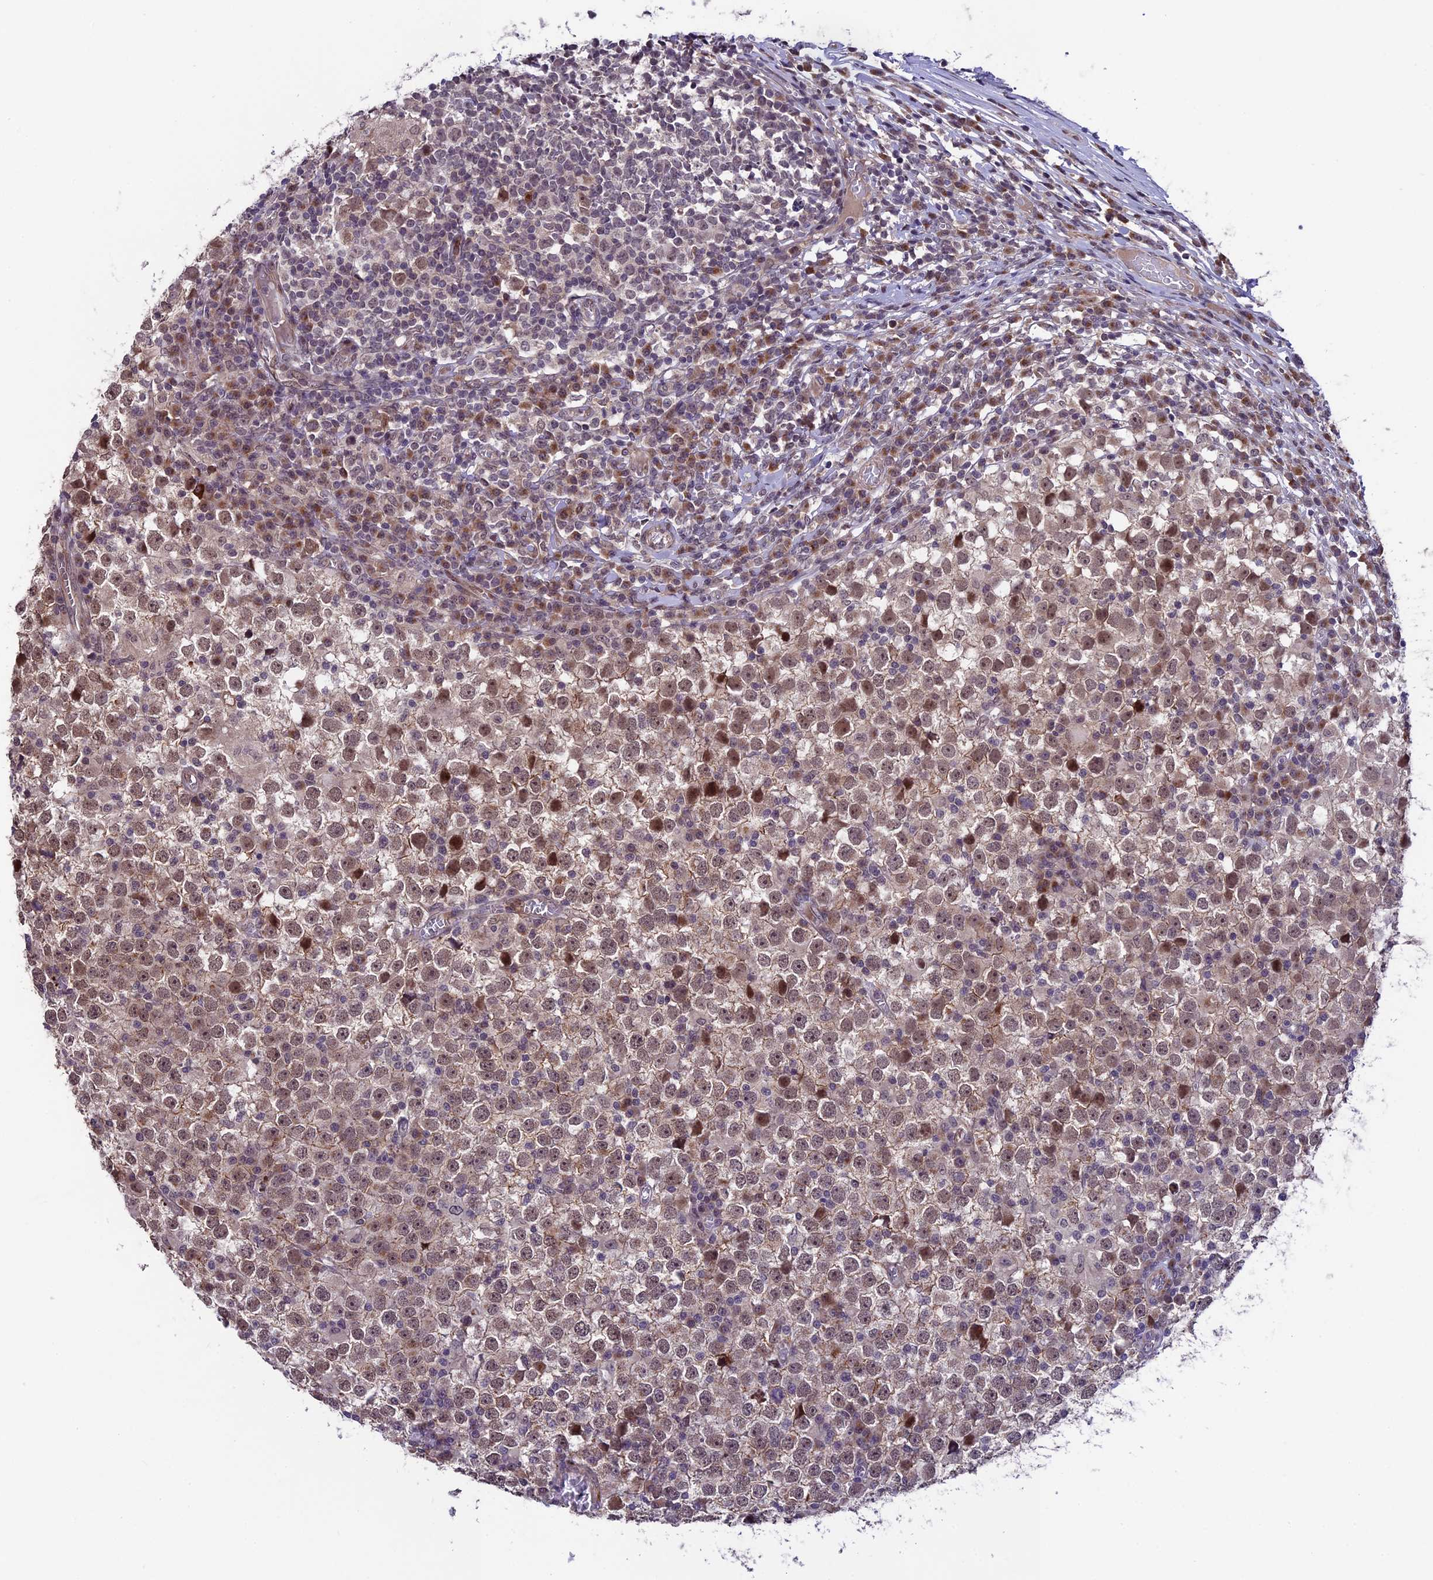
{"staining": {"intensity": "moderate", "quantity": ">75%", "location": "cytoplasmic/membranous,nuclear"}, "tissue": "testis cancer", "cell_type": "Tumor cells", "image_type": "cancer", "snomed": [{"axis": "morphology", "description": "Seminoma, NOS"}, {"axis": "topography", "description": "Testis"}], "caption": "This image reveals testis cancer (seminoma) stained with IHC to label a protein in brown. The cytoplasmic/membranous and nuclear of tumor cells show moderate positivity for the protein. Nuclei are counter-stained blue.", "gene": "SIPA1L3", "patient": {"sex": "male", "age": 65}}